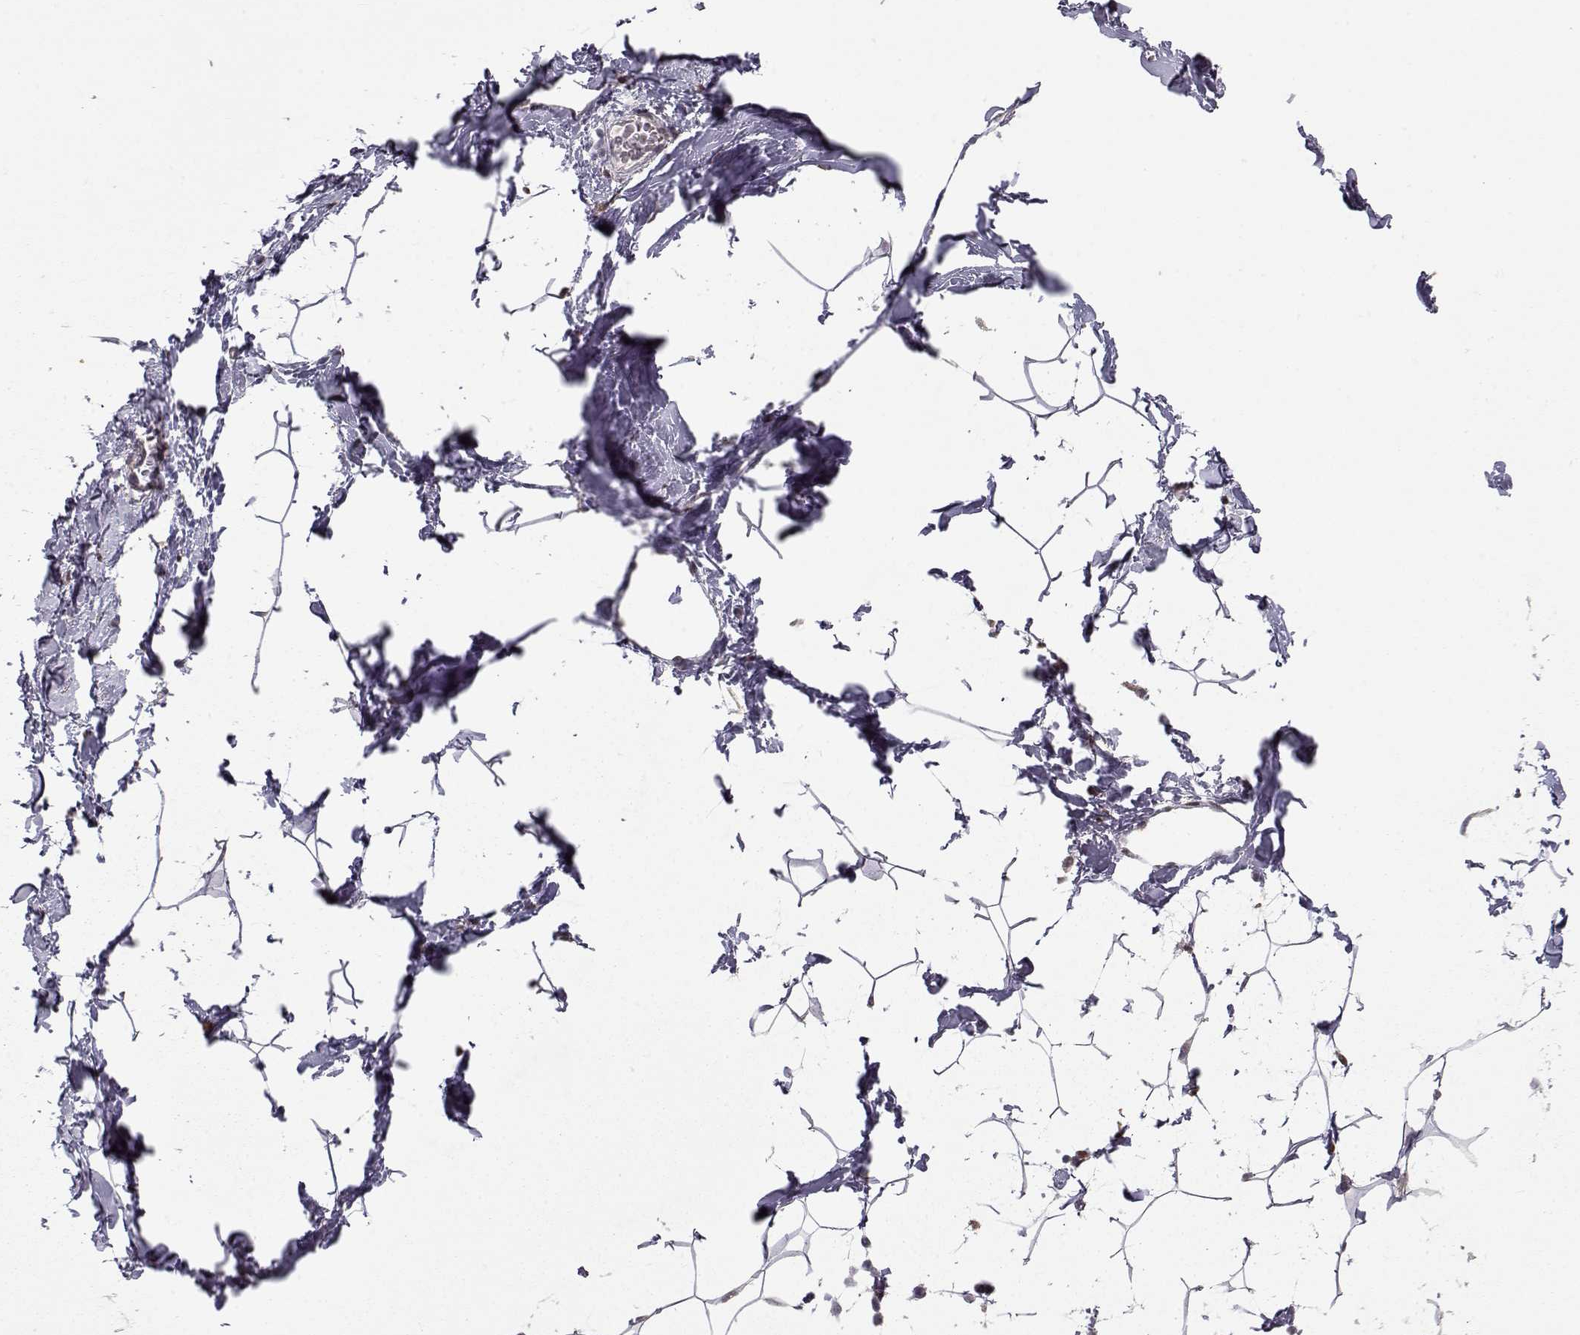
{"staining": {"intensity": "negative", "quantity": "none", "location": "none"}, "tissue": "breast", "cell_type": "Adipocytes", "image_type": "normal", "snomed": [{"axis": "morphology", "description": "Normal tissue, NOS"}, {"axis": "topography", "description": "Breast"}], "caption": "Immunohistochemistry (IHC) micrograph of normal breast: human breast stained with DAB (3,3'-diaminobenzidine) displays no significant protein positivity in adipocytes.", "gene": "CDK4", "patient": {"sex": "female", "age": 32}}